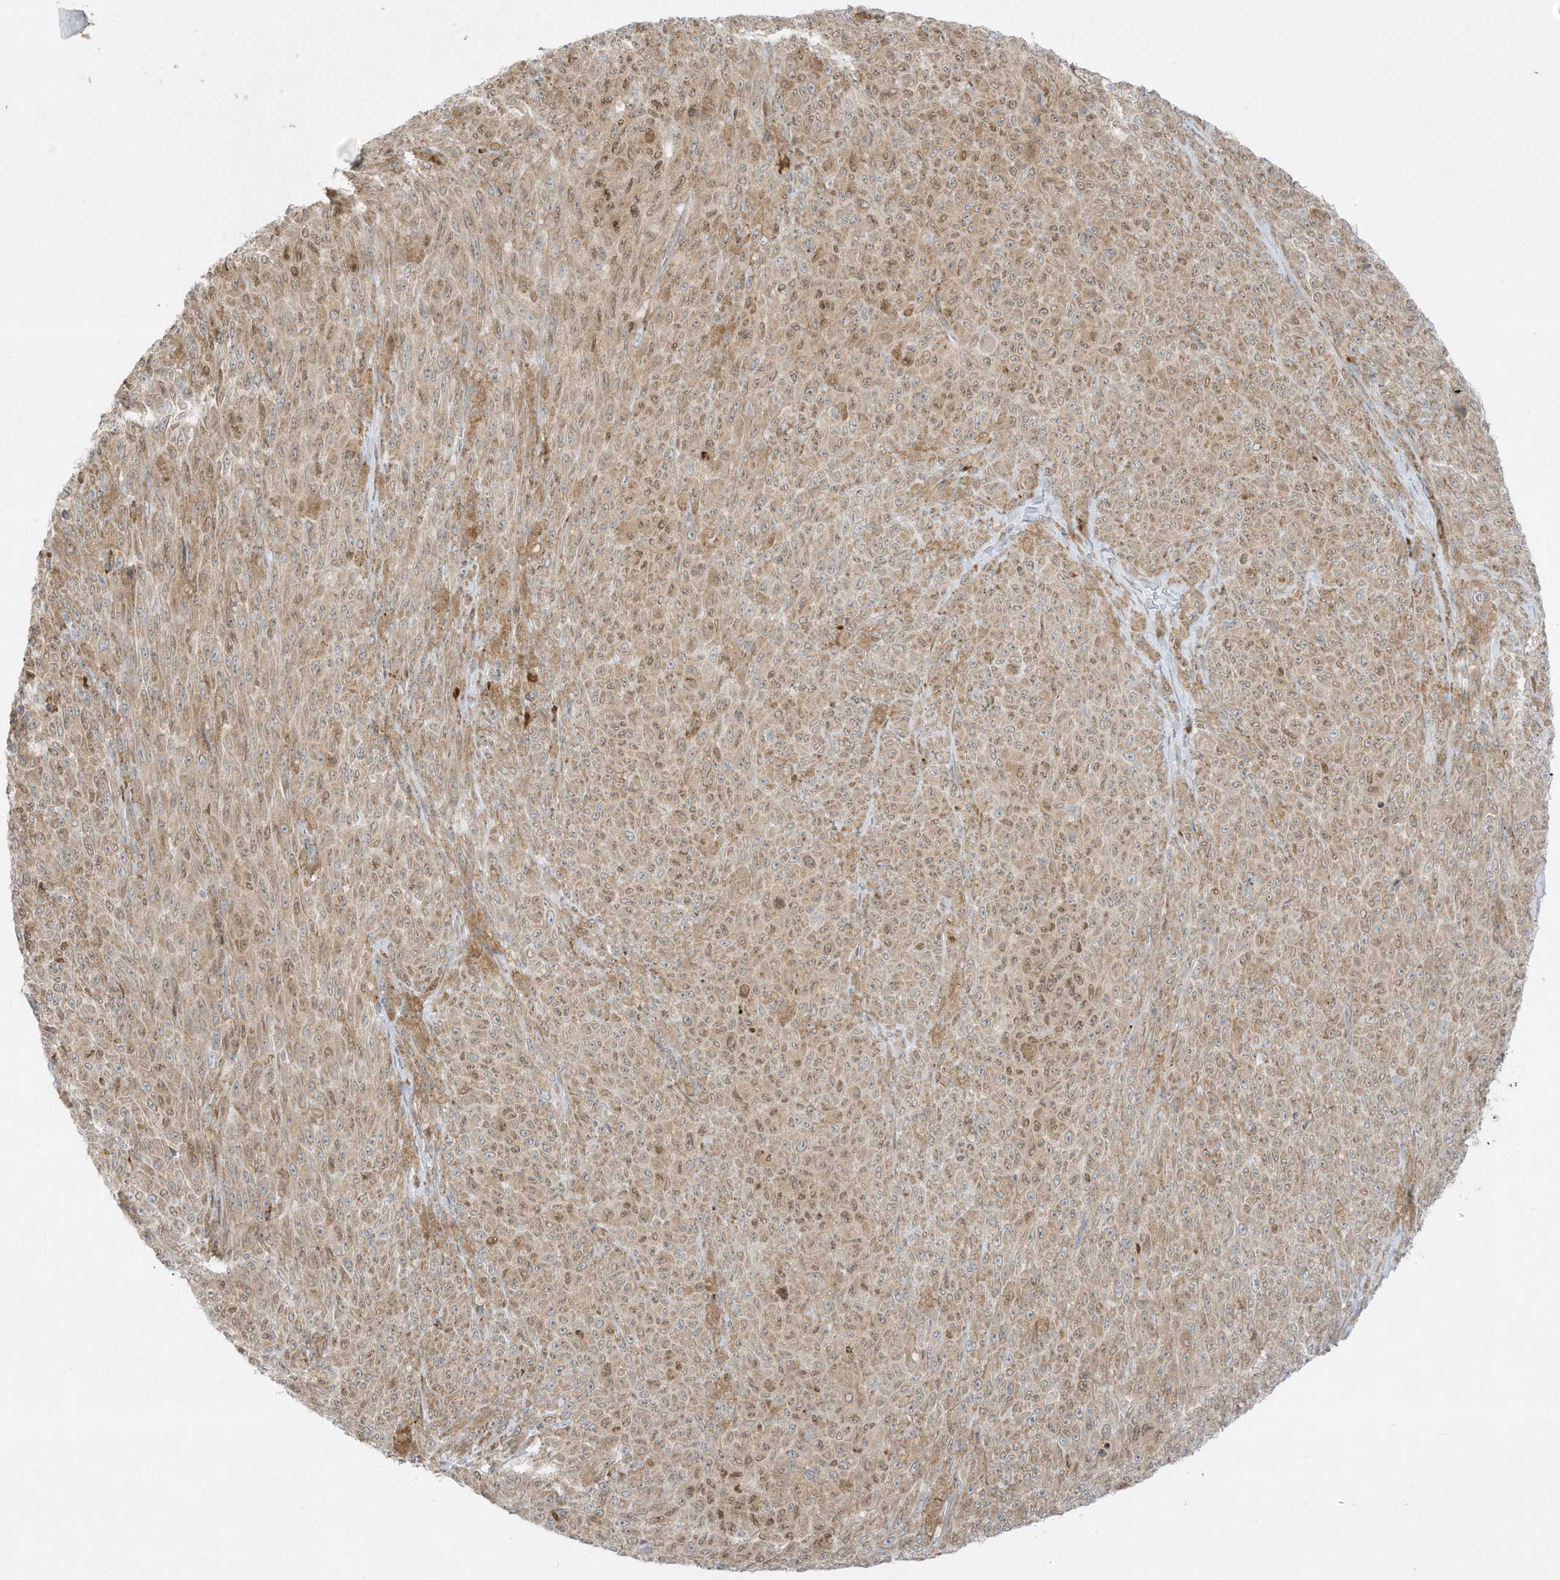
{"staining": {"intensity": "weak", "quantity": "25%-75%", "location": "cytoplasmic/membranous"}, "tissue": "melanoma", "cell_type": "Tumor cells", "image_type": "cancer", "snomed": [{"axis": "morphology", "description": "Malignant melanoma, NOS"}, {"axis": "topography", "description": "Skin"}], "caption": "Protein expression analysis of malignant melanoma demonstrates weak cytoplasmic/membranous staining in about 25%-75% of tumor cells.", "gene": "PTK6", "patient": {"sex": "female", "age": 82}}